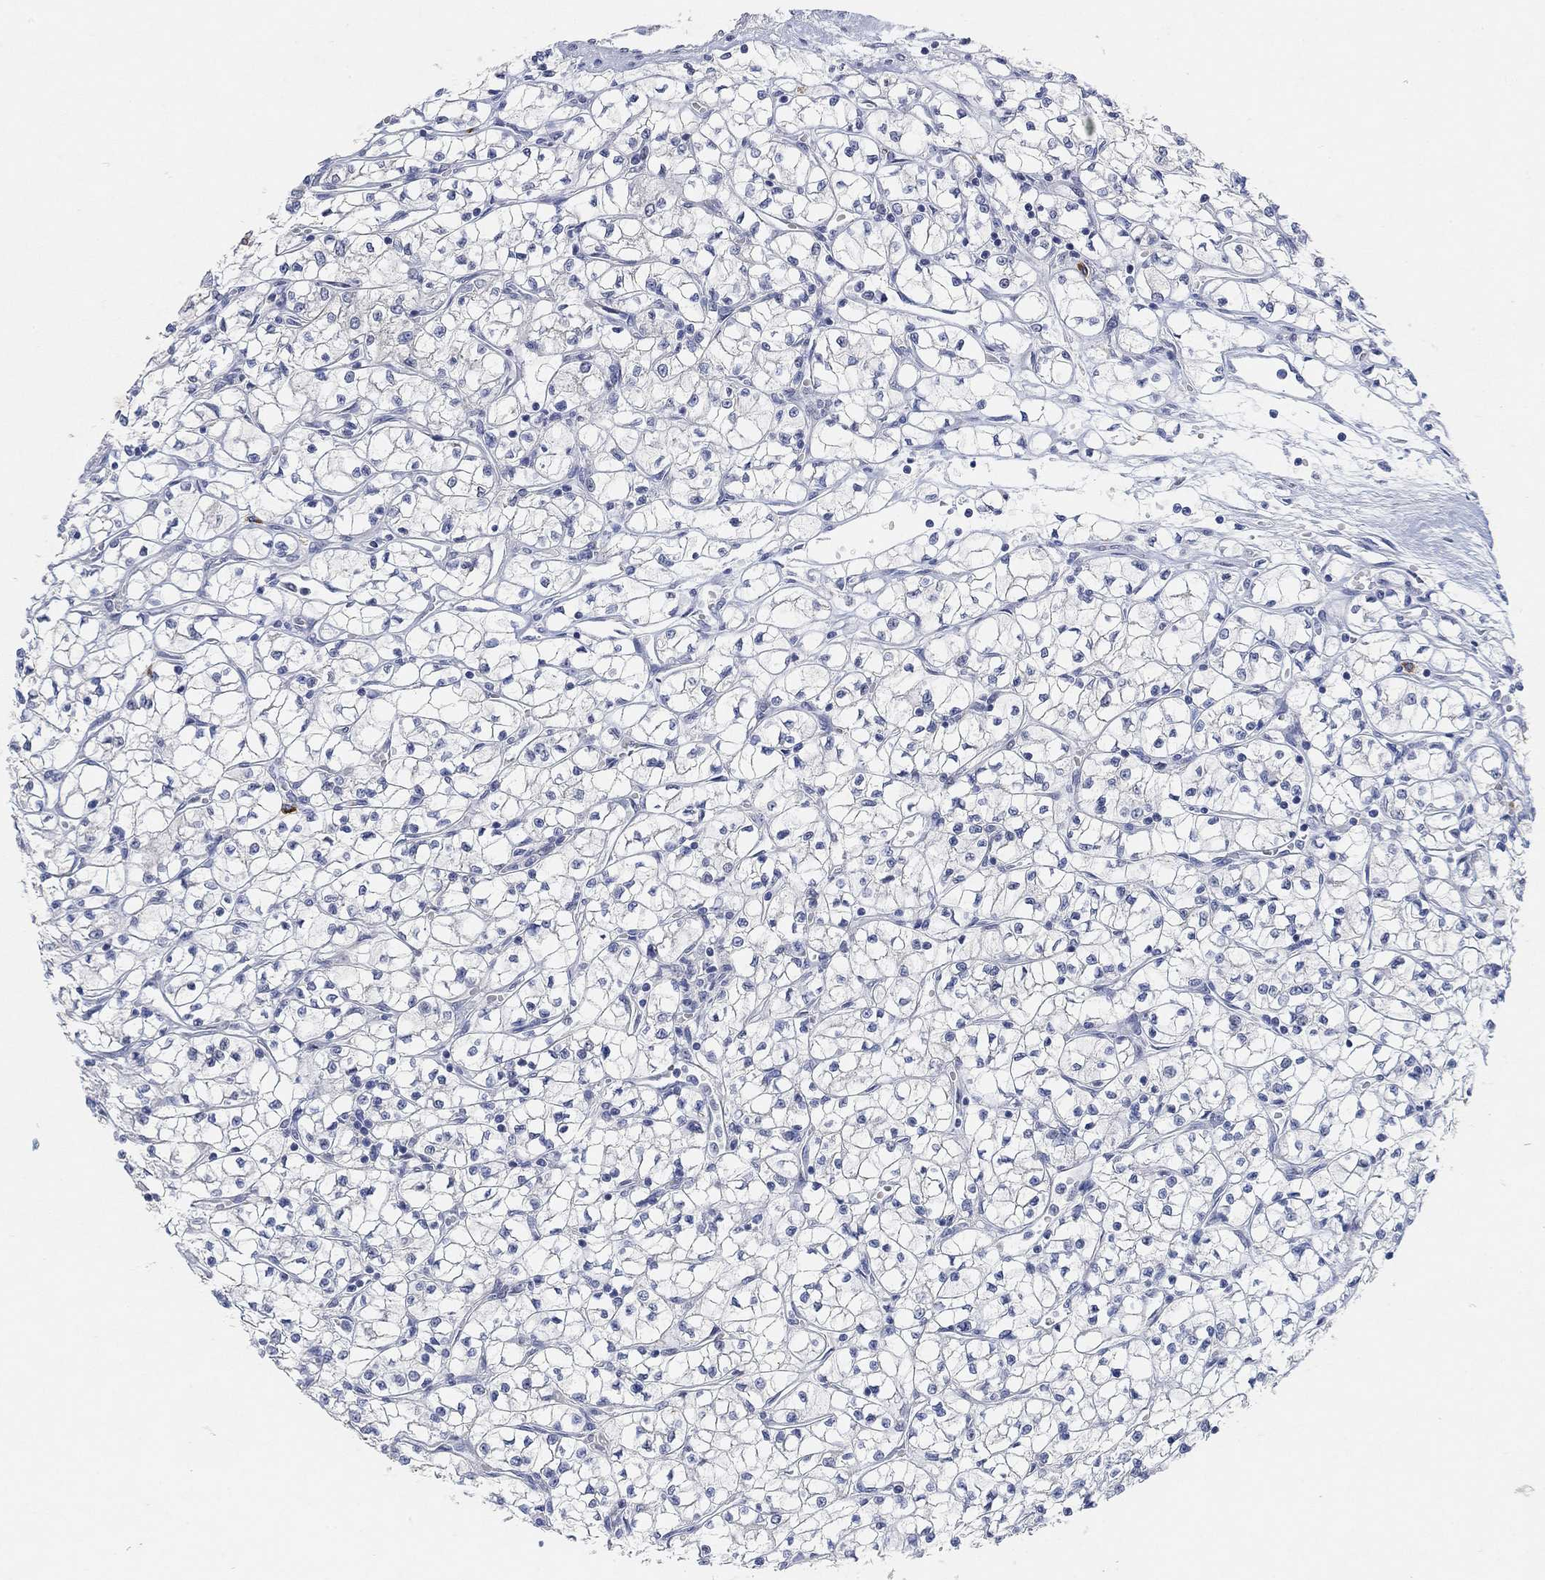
{"staining": {"intensity": "negative", "quantity": "none", "location": "none"}, "tissue": "renal cancer", "cell_type": "Tumor cells", "image_type": "cancer", "snomed": [{"axis": "morphology", "description": "Adenocarcinoma, NOS"}, {"axis": "topography", "description": "Kidney"}], "caption": "Immunohistochemistry (IHC) of renal adenocarcinoma reveals no positivity in tumor cells.", "gene": "VAT1L", "patient": {"sex": "female", "age": 64}}